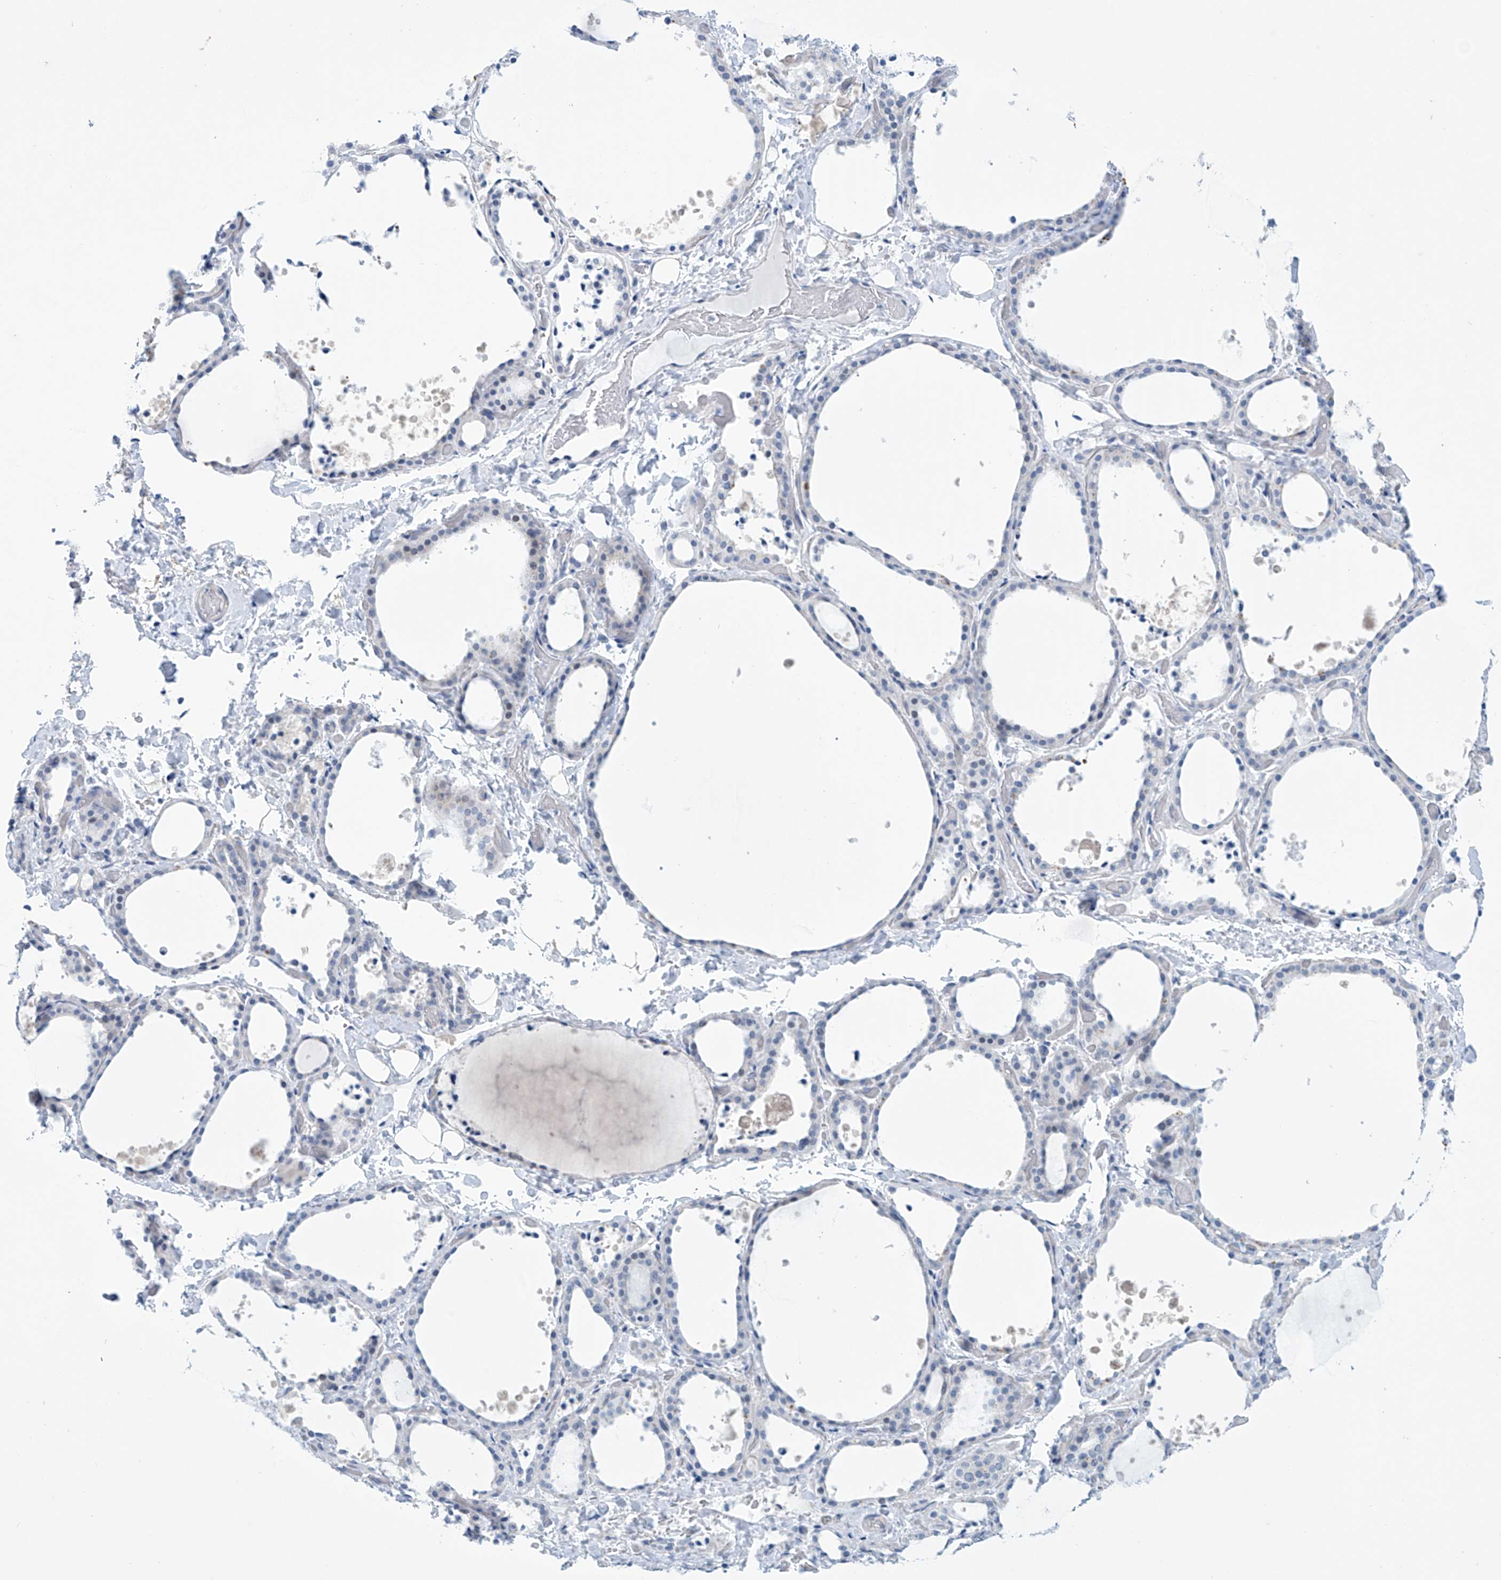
{"staining": {"intensity": "negative", "quantity": "none", "location": "none"}, "tissue": "thyroid gland", "cell_type": "Glandular cells", "image_type": "normal", "snomed": [{"axis": "morphology", "description": "Normal tissue, NOS"}, {"axis": "topography", "description": "Thyroid gland"}], "caption": "This is a micrograph of IHC staining of benign thyroid gland, which shows no positivity in glandular cells.", "gene": "SLC35A5", "patient": {"sex": "female", "age": 44}}